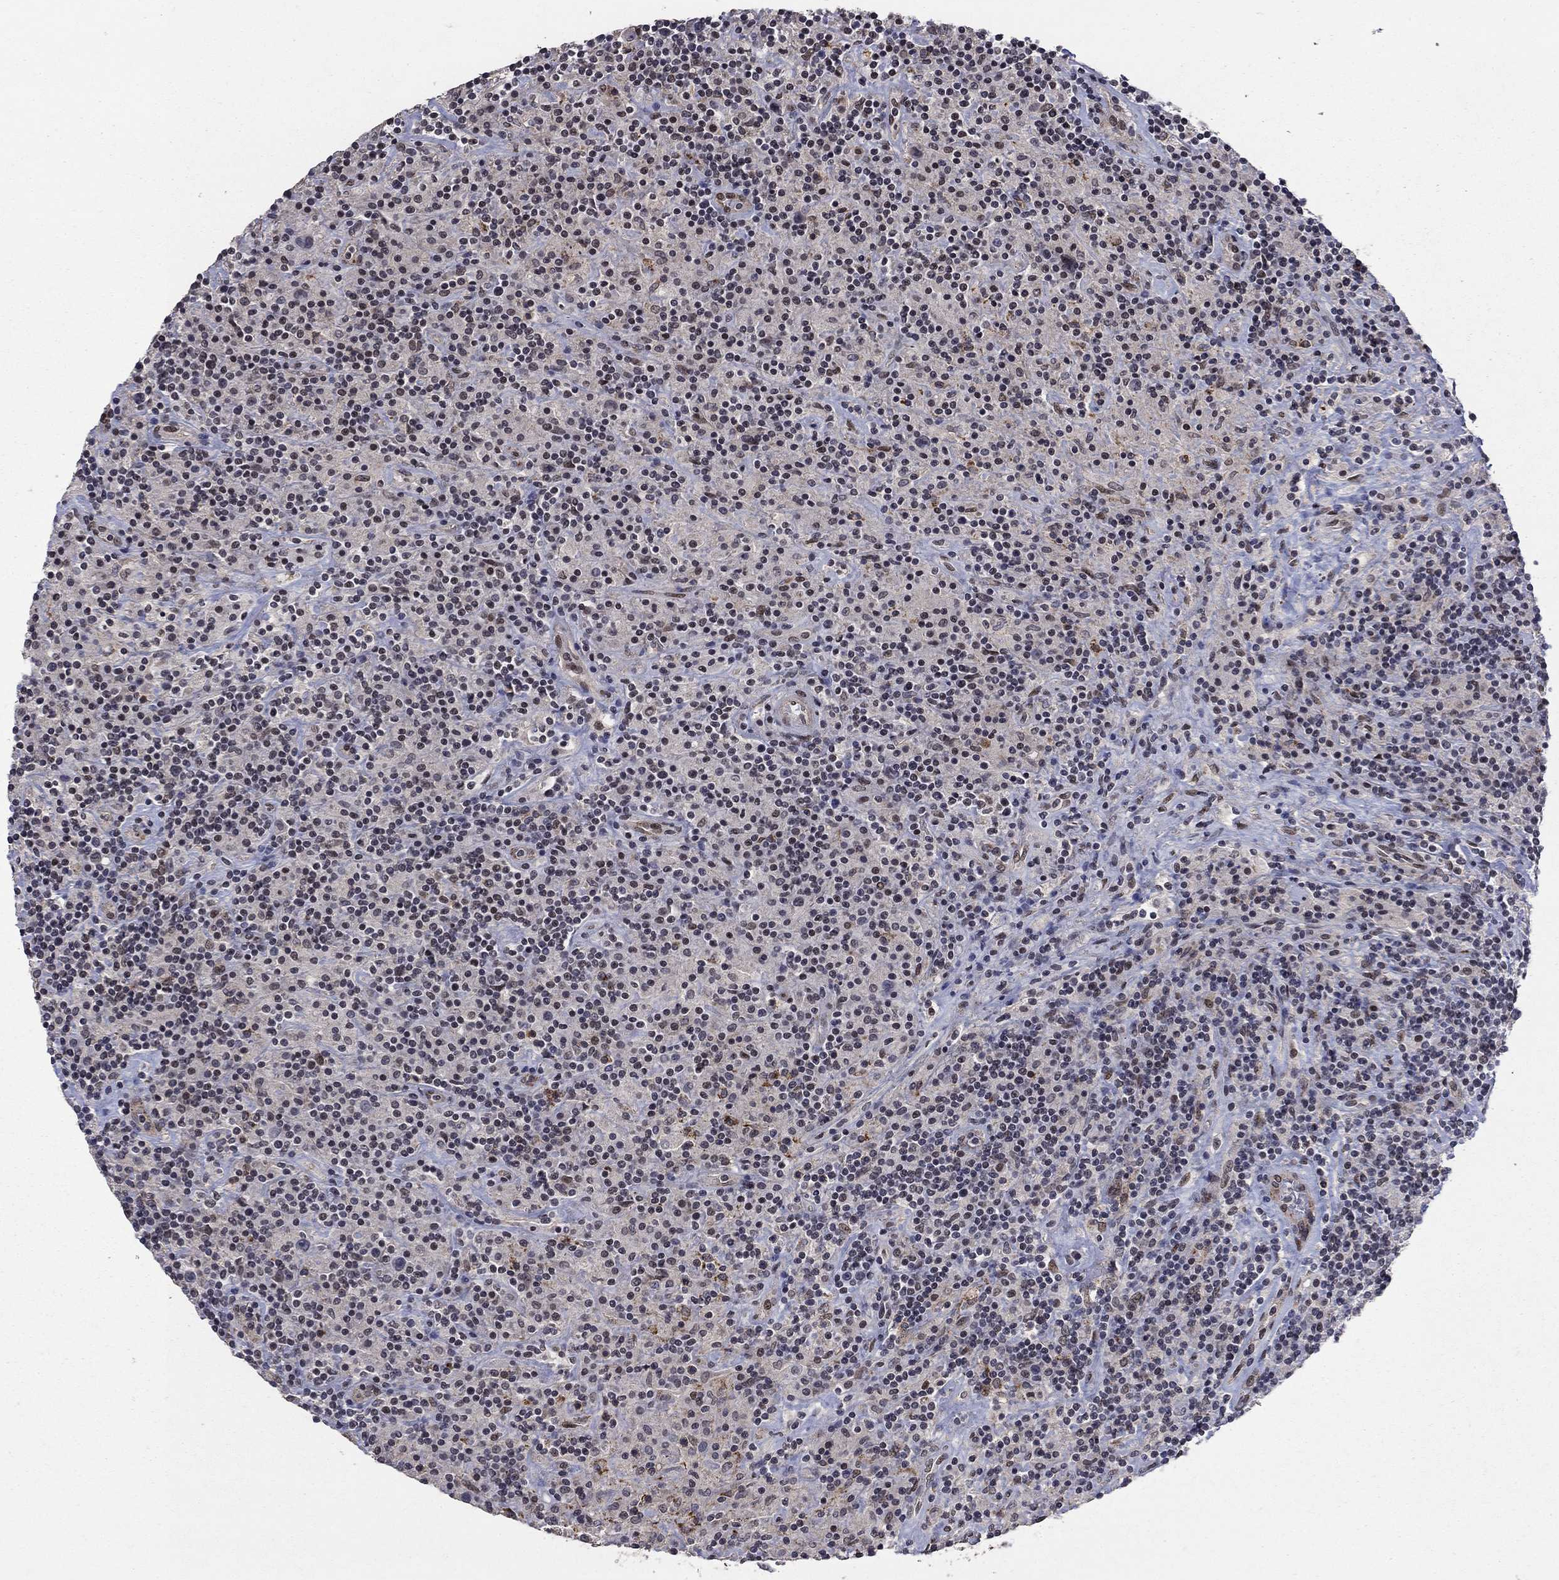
{"staining": {"intensity": "moderate", "quantity": "<25%", "location": "cytoplasmic/membranous"}, "tissue": "lymphoma", "cell_type": "Tumor cells", "image_type": "cancer", "snomed": [{"axis": "morphology", "description": "Hodgkin's disease, NOS"}, {"axis": "topography", "description": "Lymph node"}], "caption": "High-power microscopy captured an immunohistochemistry micrograph of Hodgkin's disease, revealing moderate cytoplasmic/membranous staining in approximately <25% of tumor cells. (IHC, brightfield microscopy, high magnification).", "gene": "GRIA3", "patient": {"sex": "male", "age": 70}}